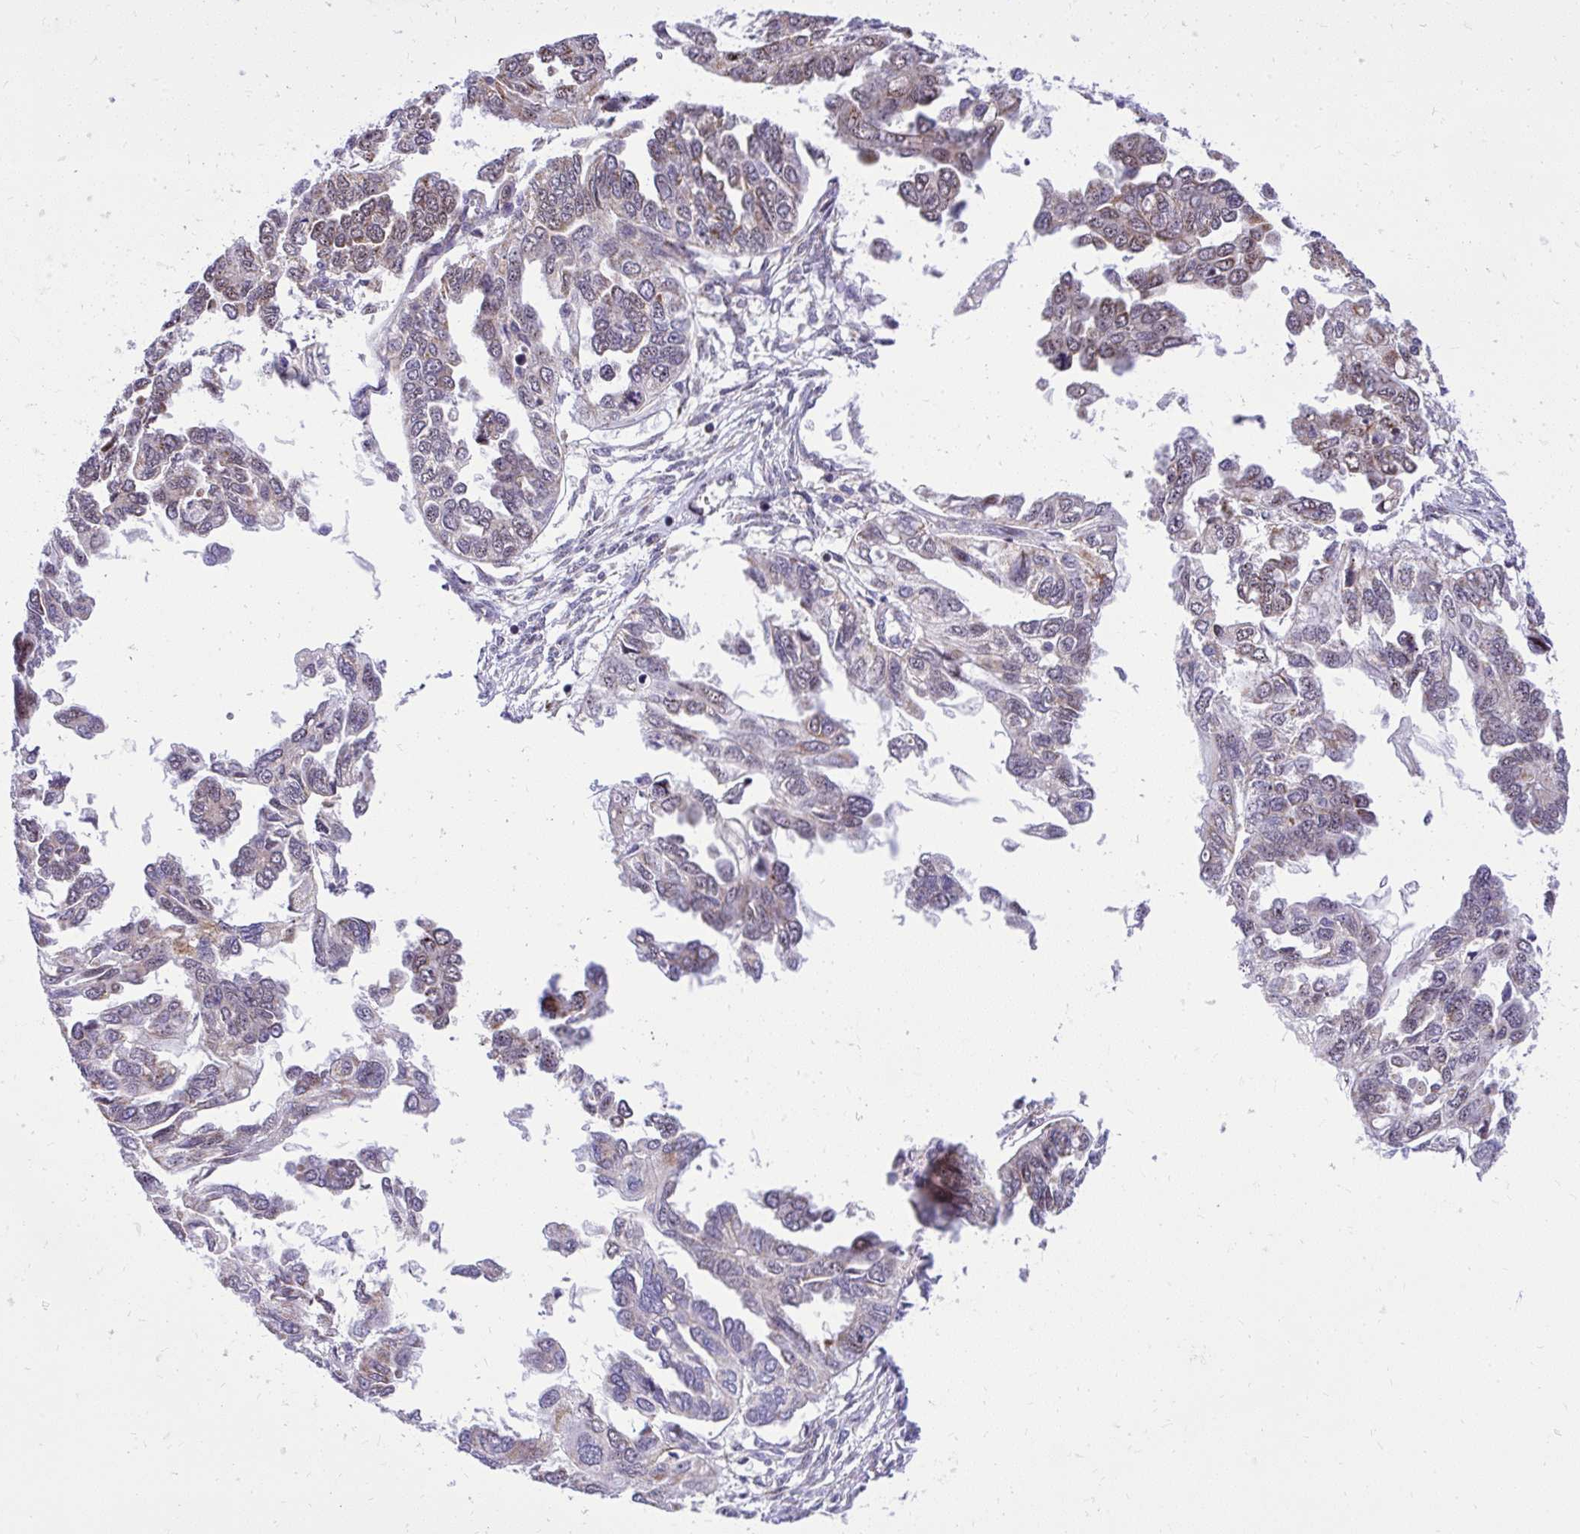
{"staining": {"intensity": "weak", "quantity": "25%-75%", "location": "cytoplasmic/membranous"}, "tissue": "ovarian cancer", "cell_type": "Tumor cells", "image_type": "cancer", "snomed": [{"axis": "morphology", "description": "Cystadenocarcinoma, serous, NOS"}, {"axis": "topography", "description": "Ovary"}], "caption": "Immunohistochemistry of ovarian cancer reveals low levels of weak cytoplasmic/membranous staining in approximately 25%-75% of tumor cells.", "gene": "GPRIN3", "patient": {"sex": "female", "age": 53}}